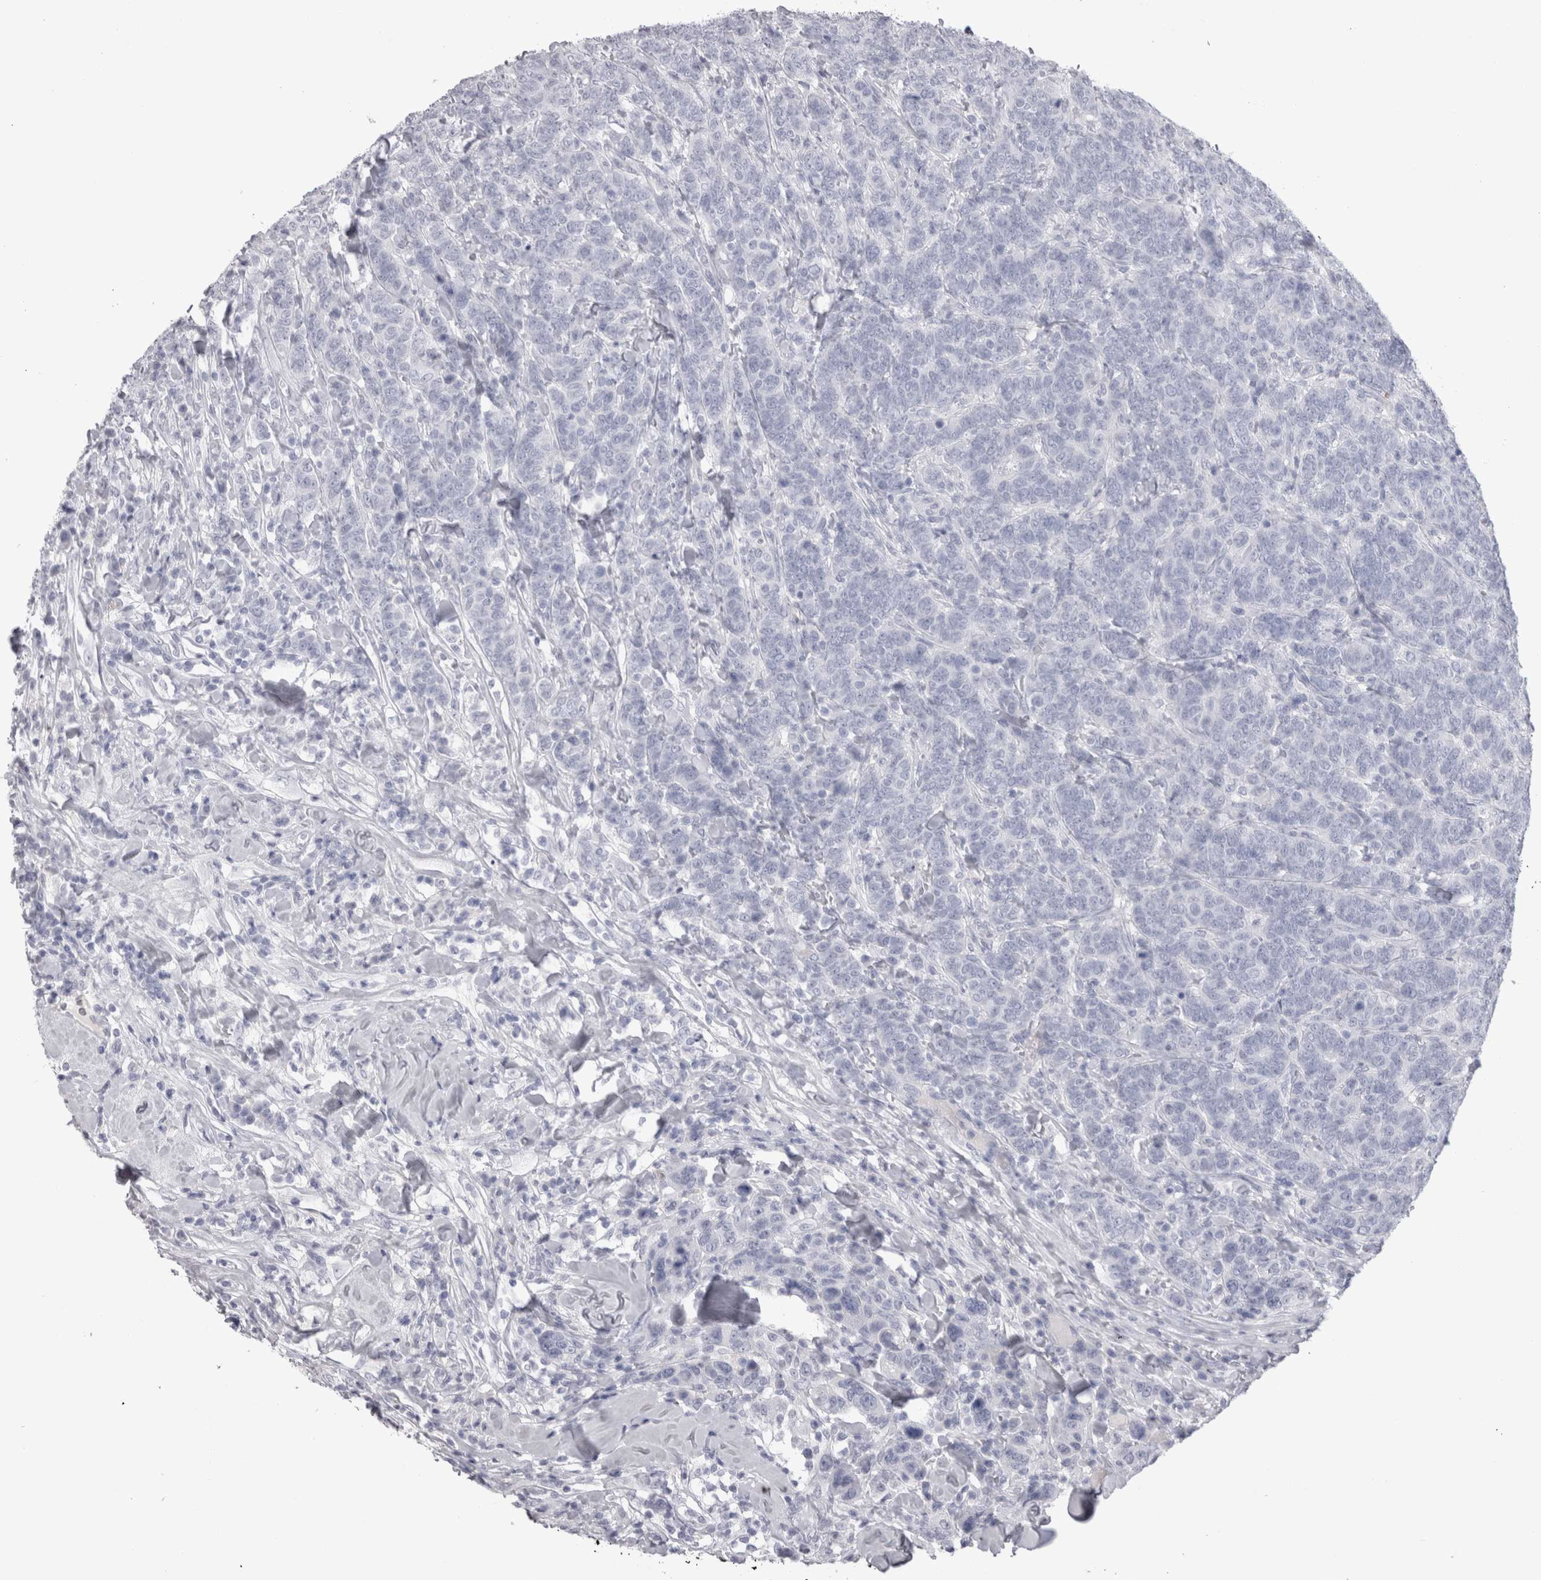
{"staining": {"intensity": "negative", "quantity": "none", "location": "none"}, "tissue": "breast cancer", "cell_type": "Tumor cells", "image_type": "cancer", "snomed": [{"axis": "morphology", "description": "Duct carcinoma"}, {"axis": "topography", "description": "Breast"}], "caption": "Immunohistochemical staining of human breast intraductal carcinoma demonstrates no significant positivity in tumor cells.", "gene": "ADAM2", "patient": {"sex": "female", "age": 37}}